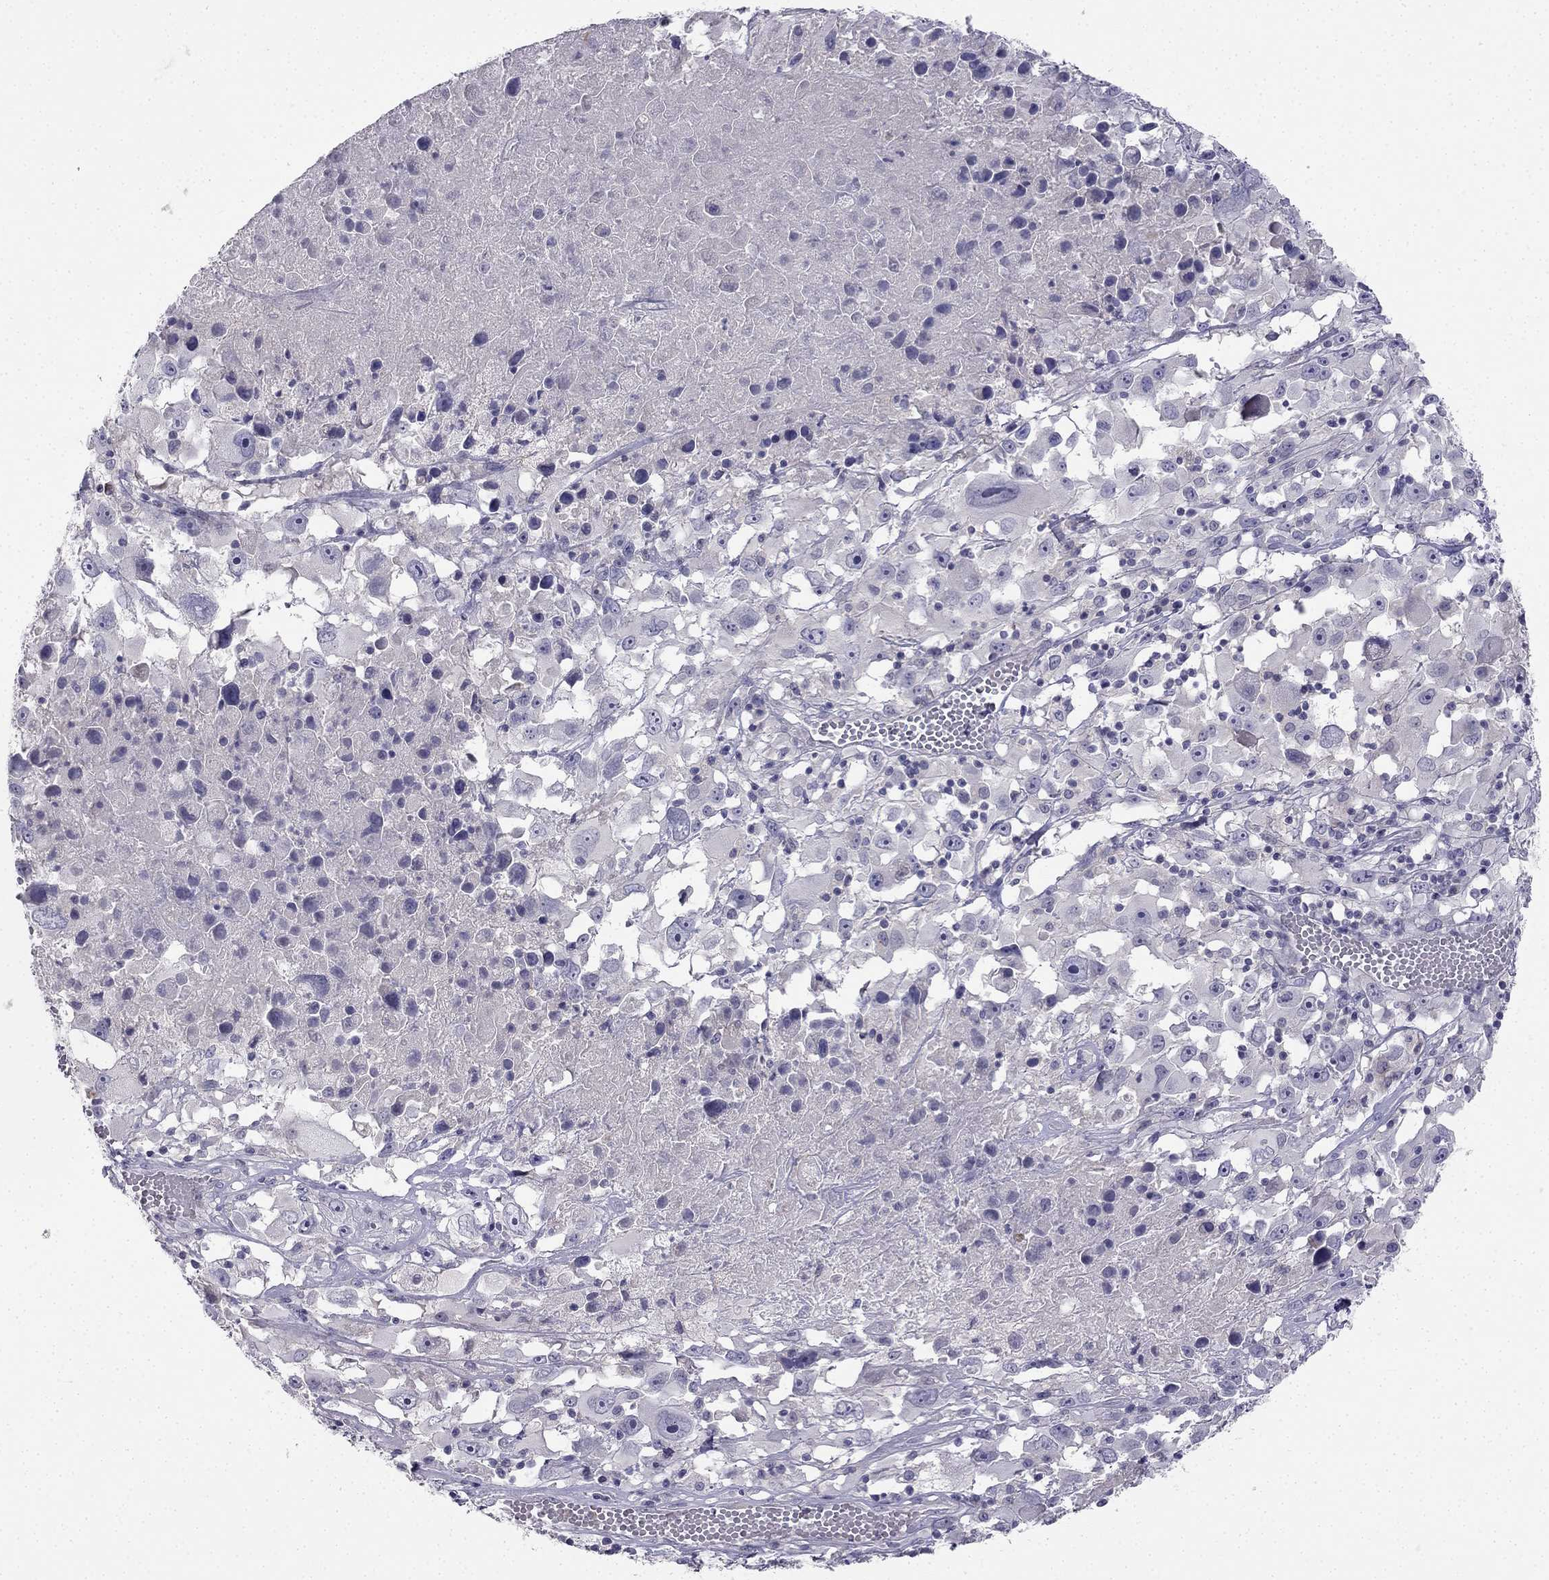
{"staining": {"intensity": "negative", "quantity": "none", "location": "none"}, "tissue": "melanoma", "cell_type": "Tumor cells", "image_type": "cancer", "snomed": [{"axis": "morphology", "description": "Malignant melanoma, Metastatic site"}, {"axis": "topography", "description": "Soft tissue"}], "caption": "Micrograph shows no protein expression in tumor cells of melanoma tissue.", "gene": "C16orf89", "patient": {"sex": "male", "age": 50}}